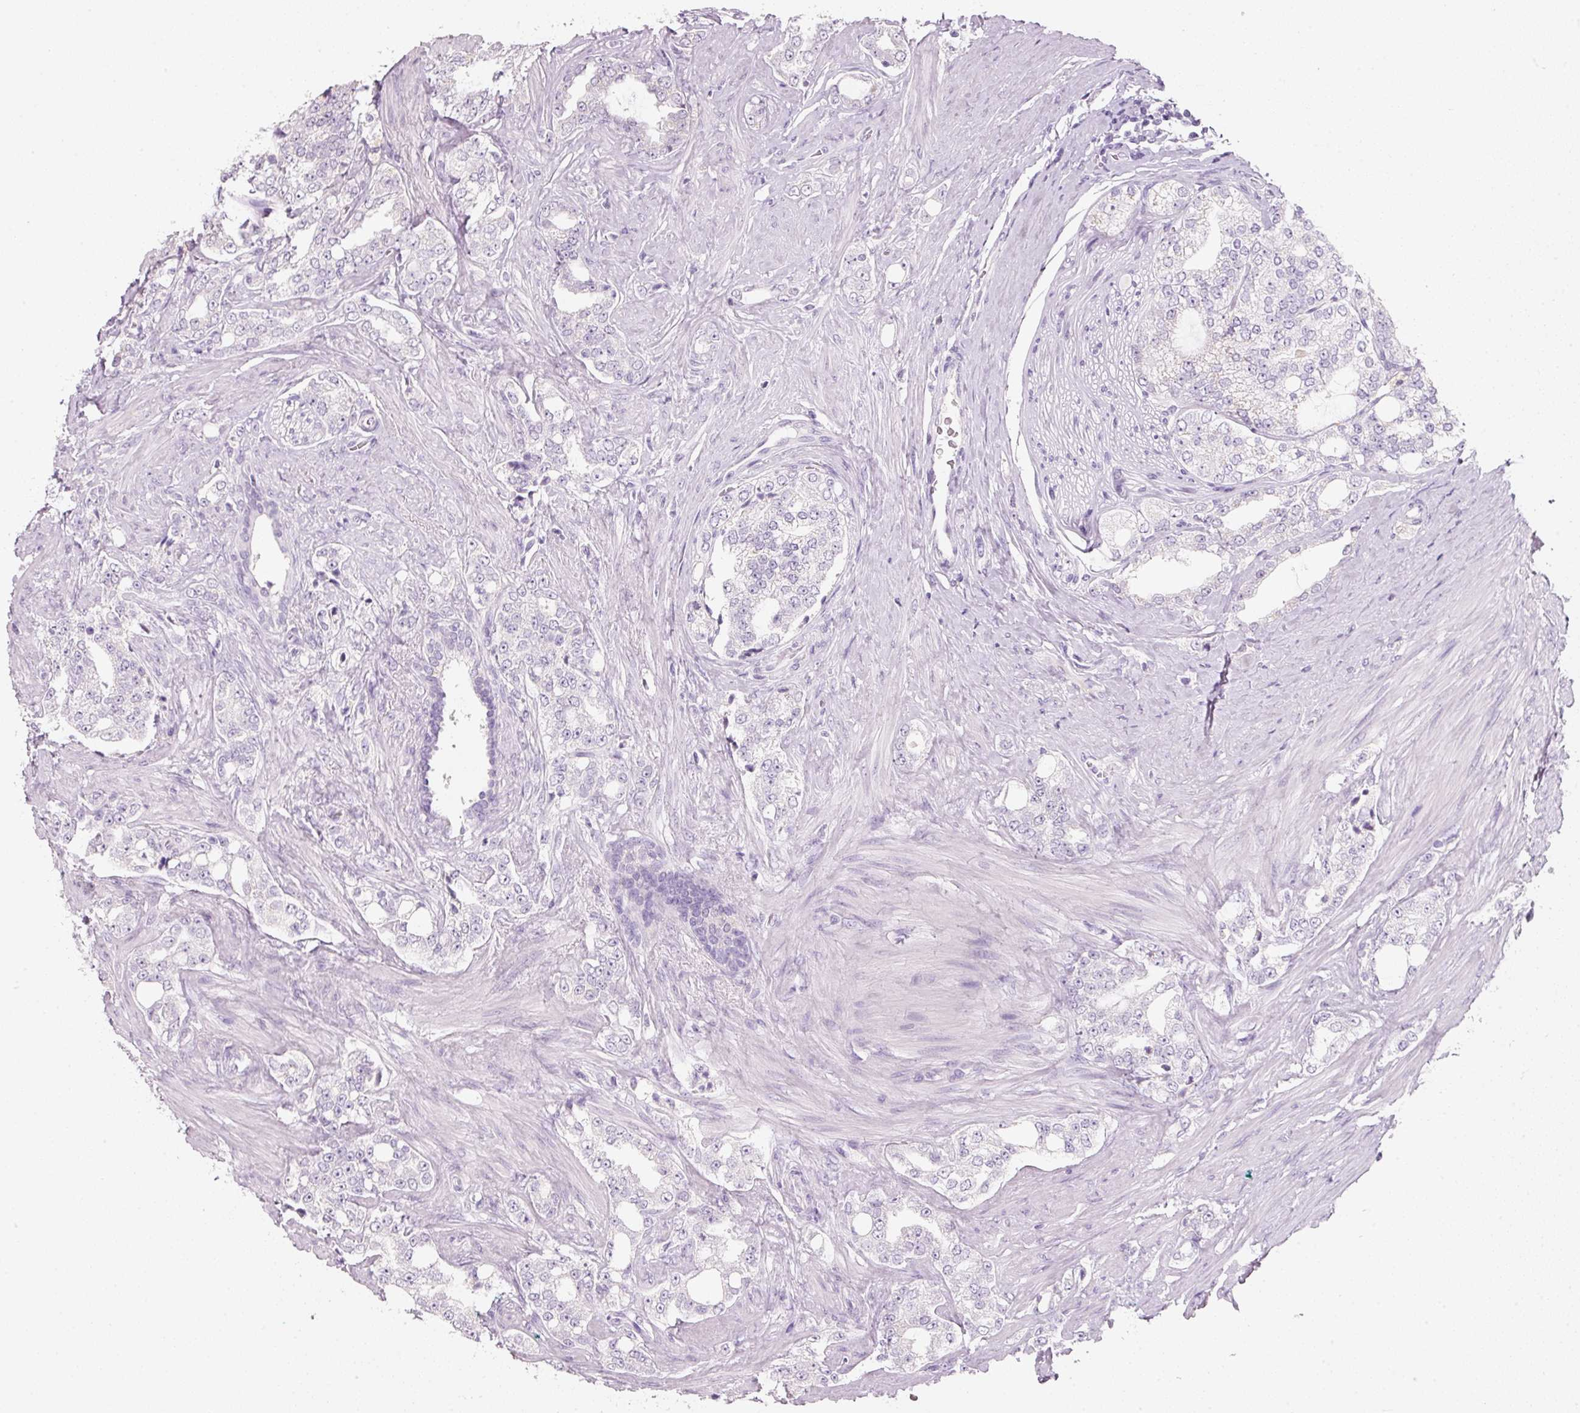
{"staining": {"intensity": "negative", "quantity": "none", "location": "none"}, "tissue": "prostate cancer", "cell_type": "Tumor cells", "image_type": "cancer", "snomed": [{"axis": "morphology", "description": "Adenocarcinoma, High grade"}, {"axis": "topography", "description": "Prostate"}], "caption": "Immunohistochemical staining of human adenocarcinoma (high-grade) (prostate) displays no significant staining in tumor cells.", "gene": "ENSG00000206549", "patient": {"sex": "male", "age": 64}}